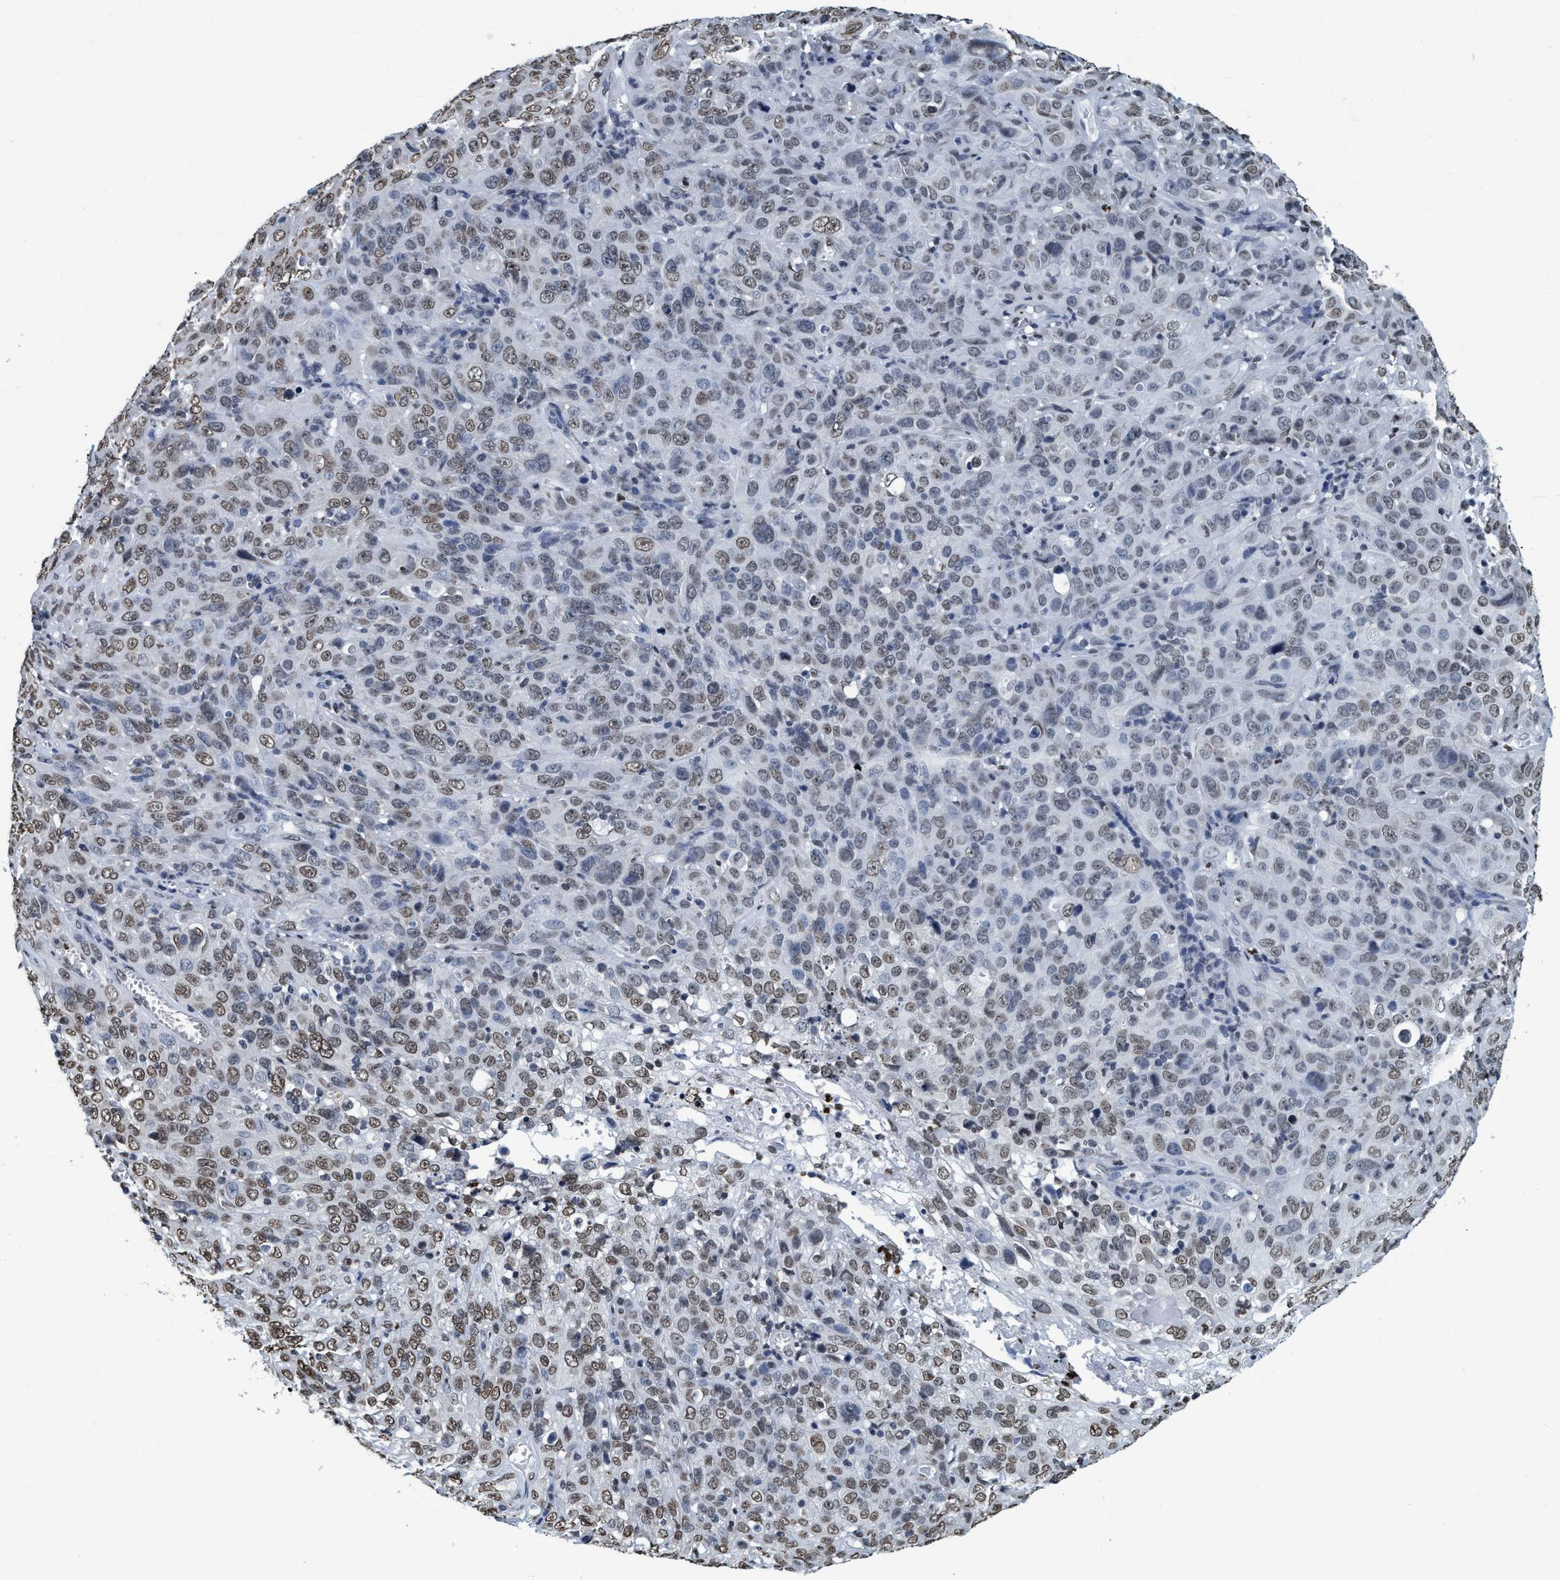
{"staining": {"intensity": "weak", "quantity": ">75%", "location": "nuclear"}, "tissue": "cervical cancer", "cell_type": "Tumor cells", "image_type": "cancer", "snomed": [{"axis": "morphology", "description": "Squamous cell carcinoma, NOS"}, {"axis": "topography", "description": "Cervix"}], "caption": "Squamous cell carcinoma (cervical) tissue exhibits weak nuclear staining in about >75% of tumor cells, visualized by immunohistochemistry. Ihc stains the protein in brown and the nuclei are stained blue.", "gene": "CCNE2", "patient": {"sex": "female", "age": 46}}